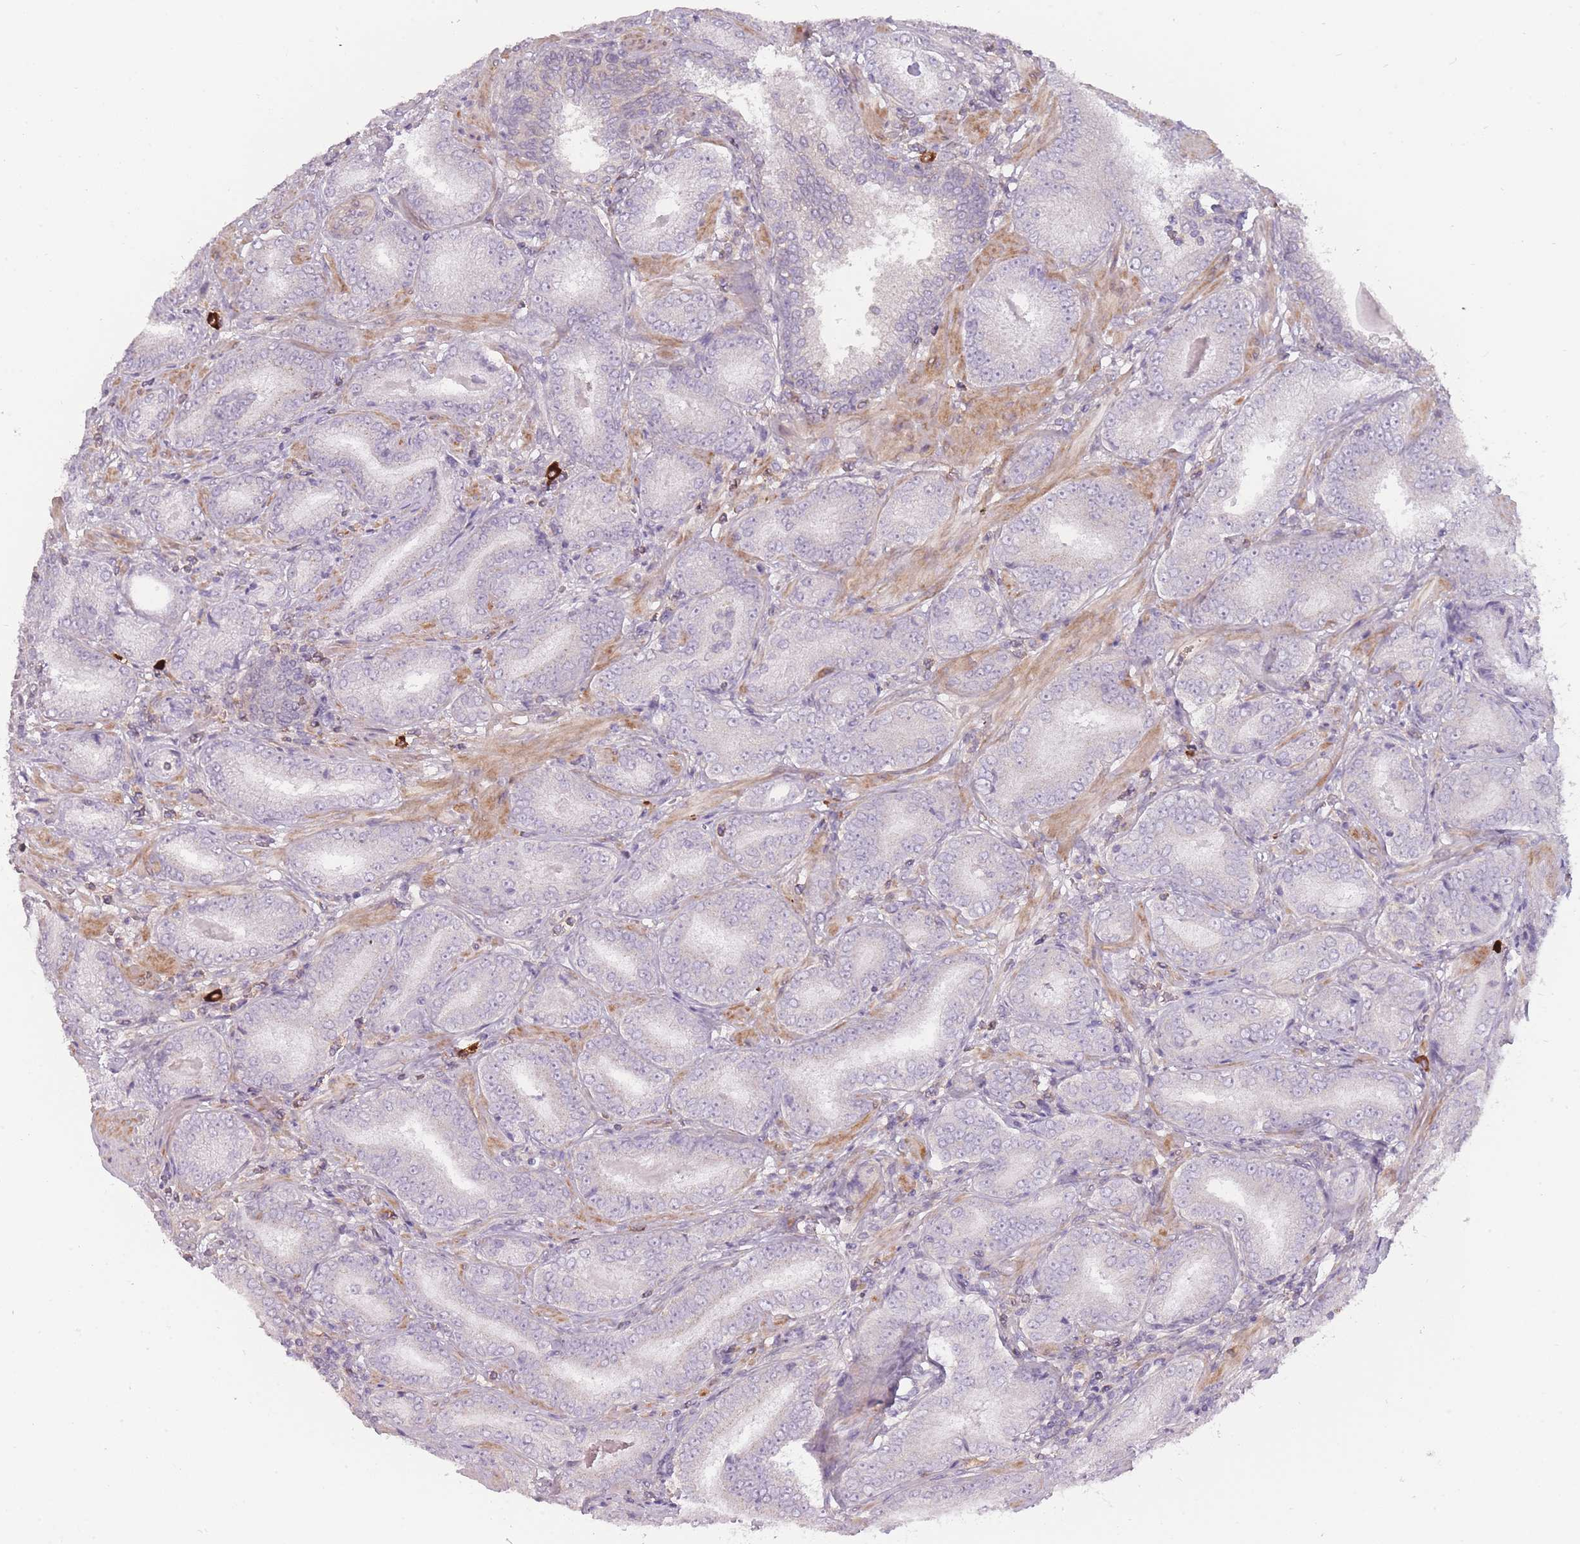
{"staining": {"intensity": "negative", "quantity": "none", "location": "none"}, "tissue": "prostate cancer", "cell_type": "Tumor cells", "image_type": "cancer", "snomed": [{"axis": "morphology", "description": "Adenocarcinoma, High grade"}, {"axis": "topography", "description": "Prostate"}], "caption": "A high-resolution histopathology image shows immunohistochemistry (IHC) staining of adenocarcinoma (high-grade) (prostate), which demonstrates no significant positivity in tumor cells.", "gene": "TET3", "patient": {"sex": "male", "age": 72}}